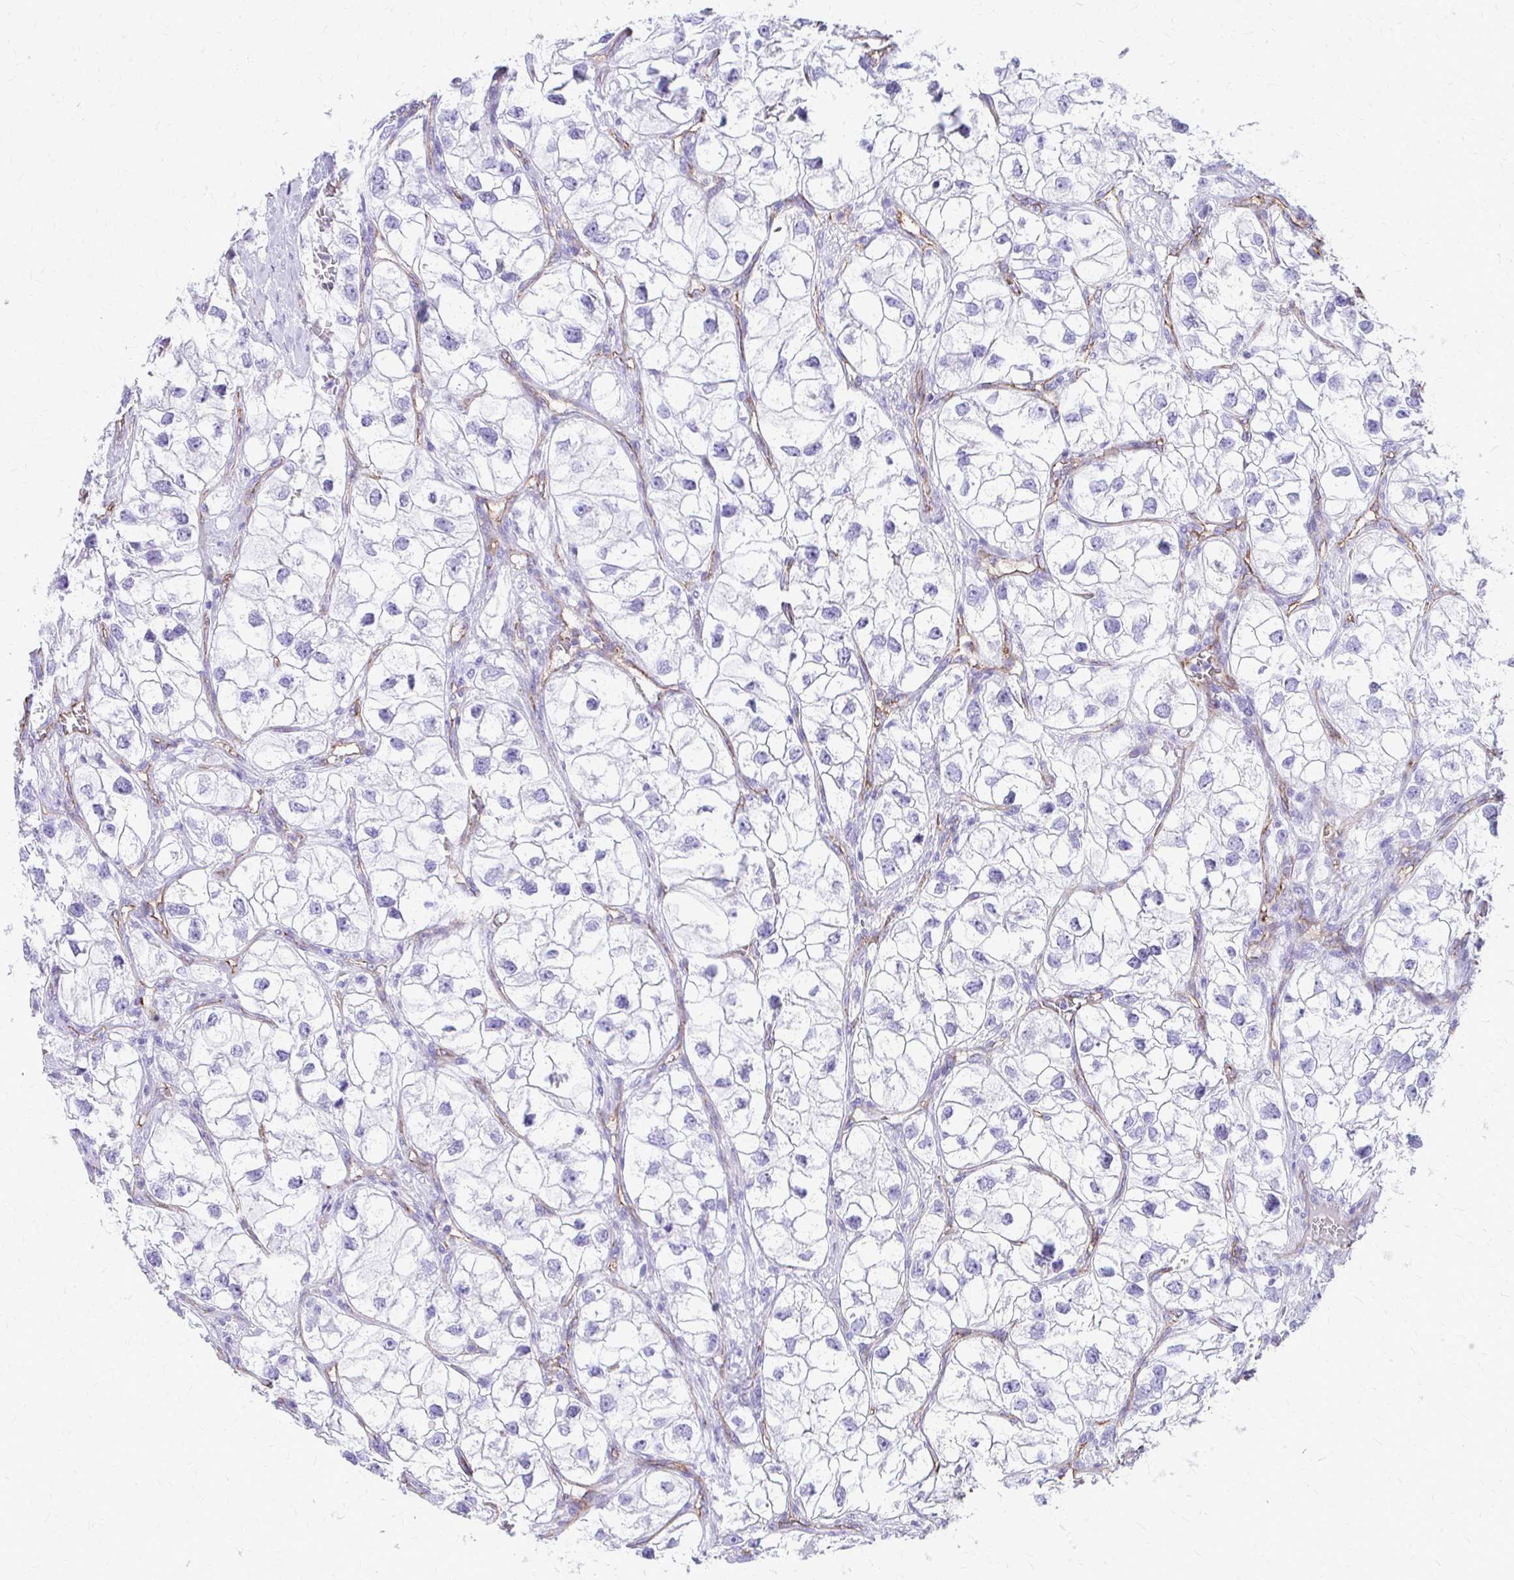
{"staining": {"intensity": "negative", "quantity": "none", "location": "none"}, "tissue": "renal cancer", "cell_type": "Tumor cells", "image_type": "cancer", "snomed": [{"axis": "morphology", "description": "Adenocarcinoma, NOS"}, {"axis": "topography", "description": "Kidney"}], "caption": "IHC of human renal adenocarcinoma demonstrates no expression in tumor cells.", "gene": "TPSG1", "patient": {"sex": "male", "age": 59}}